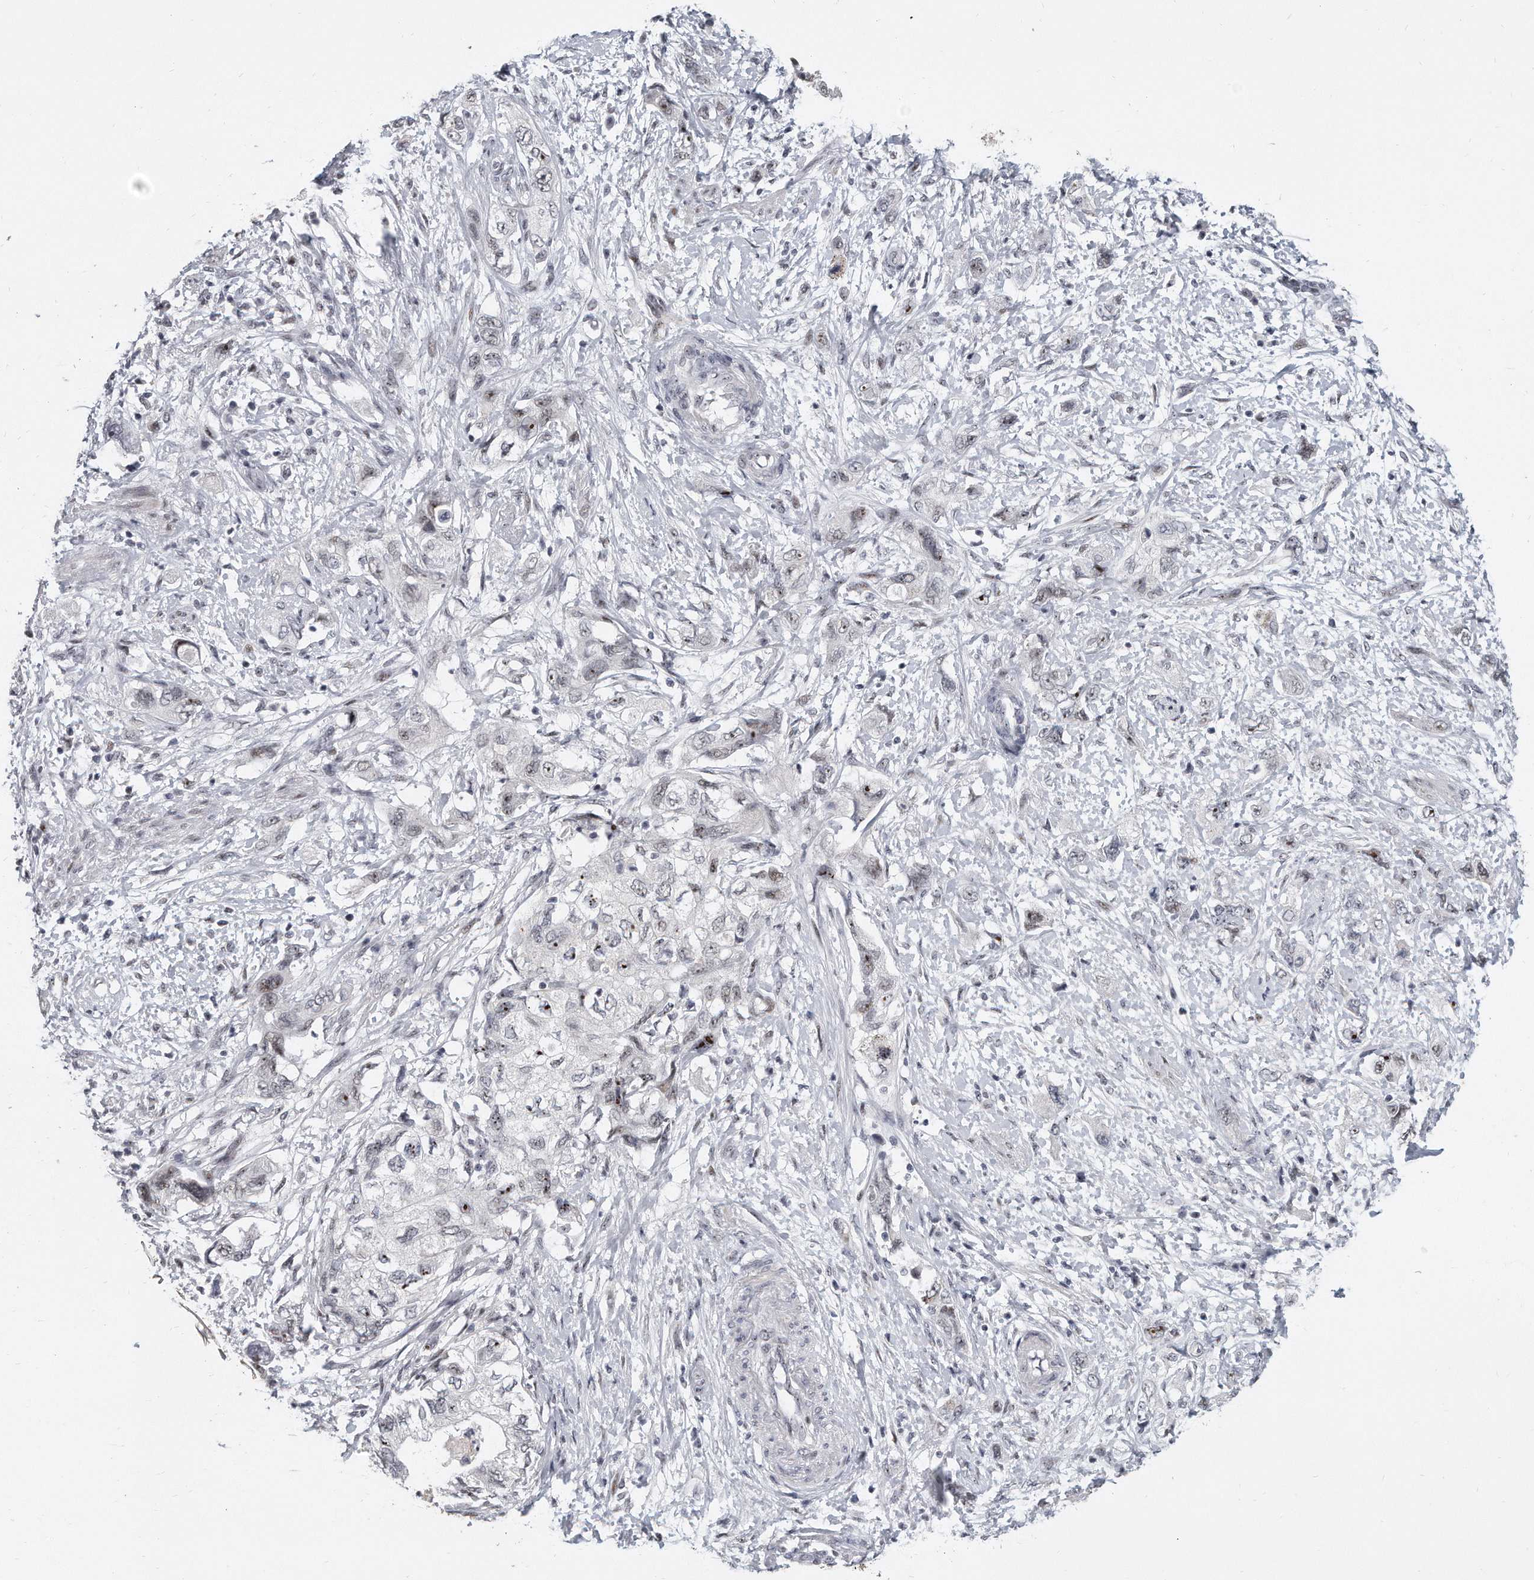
{"staining": {"intensity": "moderate", "quantity": "<25%", "location": "nuclear"}, "tissue": "pancreatic cancer", "cell_type": "Tumor cells", "image_type": "cancer", "snomed": [{"axis": "morphology", "description": "Adenocarcinoma, NOS"}, {"axis": "topography", "description": "Pancreas"}], "caption": "A brown stain labels moderate nuclear expression of a protein in human pancreatic cancer tumor cells. (DAB (3,3'-diaminobenzidine) = brown stain, brightfield microscopy at high magnification).", "gene": "TFCP2L1", "patient": {"sex": "female", "age": 73}}